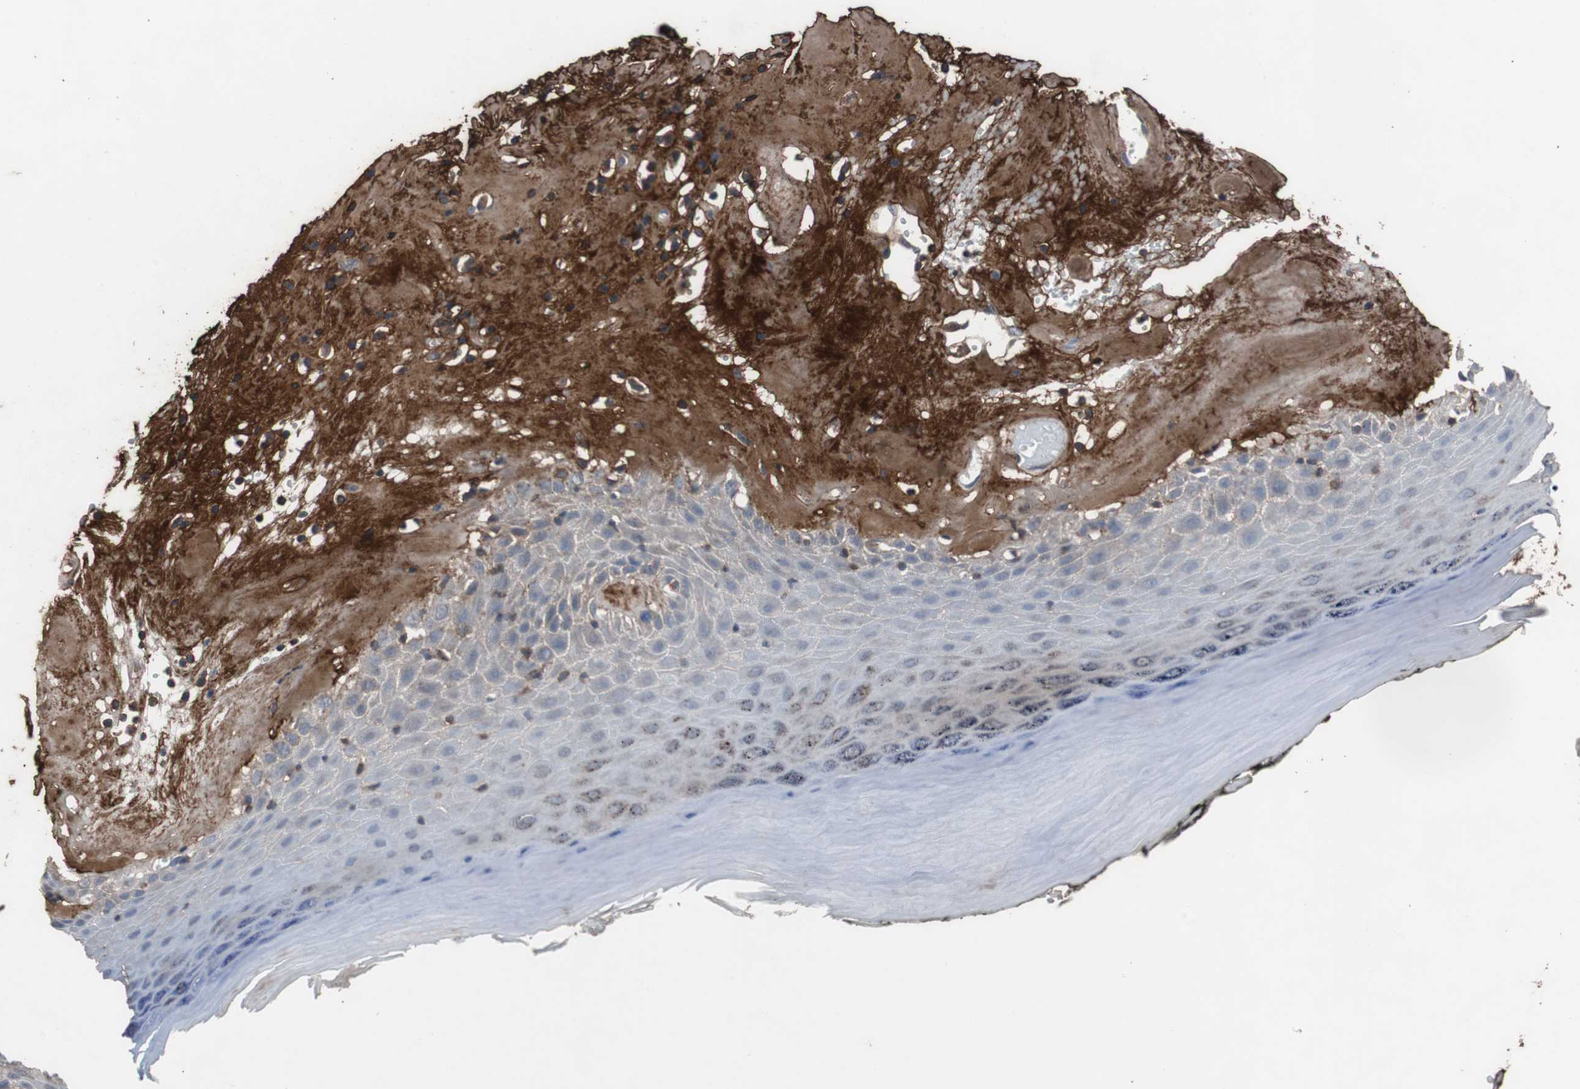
{"staining": {"intensity": "strong", "quantity": "<25%", "location": "cytoplasmic/membranous"}, "tissue": "skin", "cell_type": "Epidermal cells", "image_type": "normal", "snomed": [{"axis": "morphology", "description": "Normal tissue, NOS"}, {"axis": "morphology", "description": "Inflammation, NOS"}, {"axis": "topography", "description": "Vulva"}], "caption": "Strong cytoplasmic/membranous positivity for a protein is appreciated in about <25% of epidermal cells of normal skin using IHC.", "gene": "COL6A2", "patient": {"sex": "female", "age": 84}}